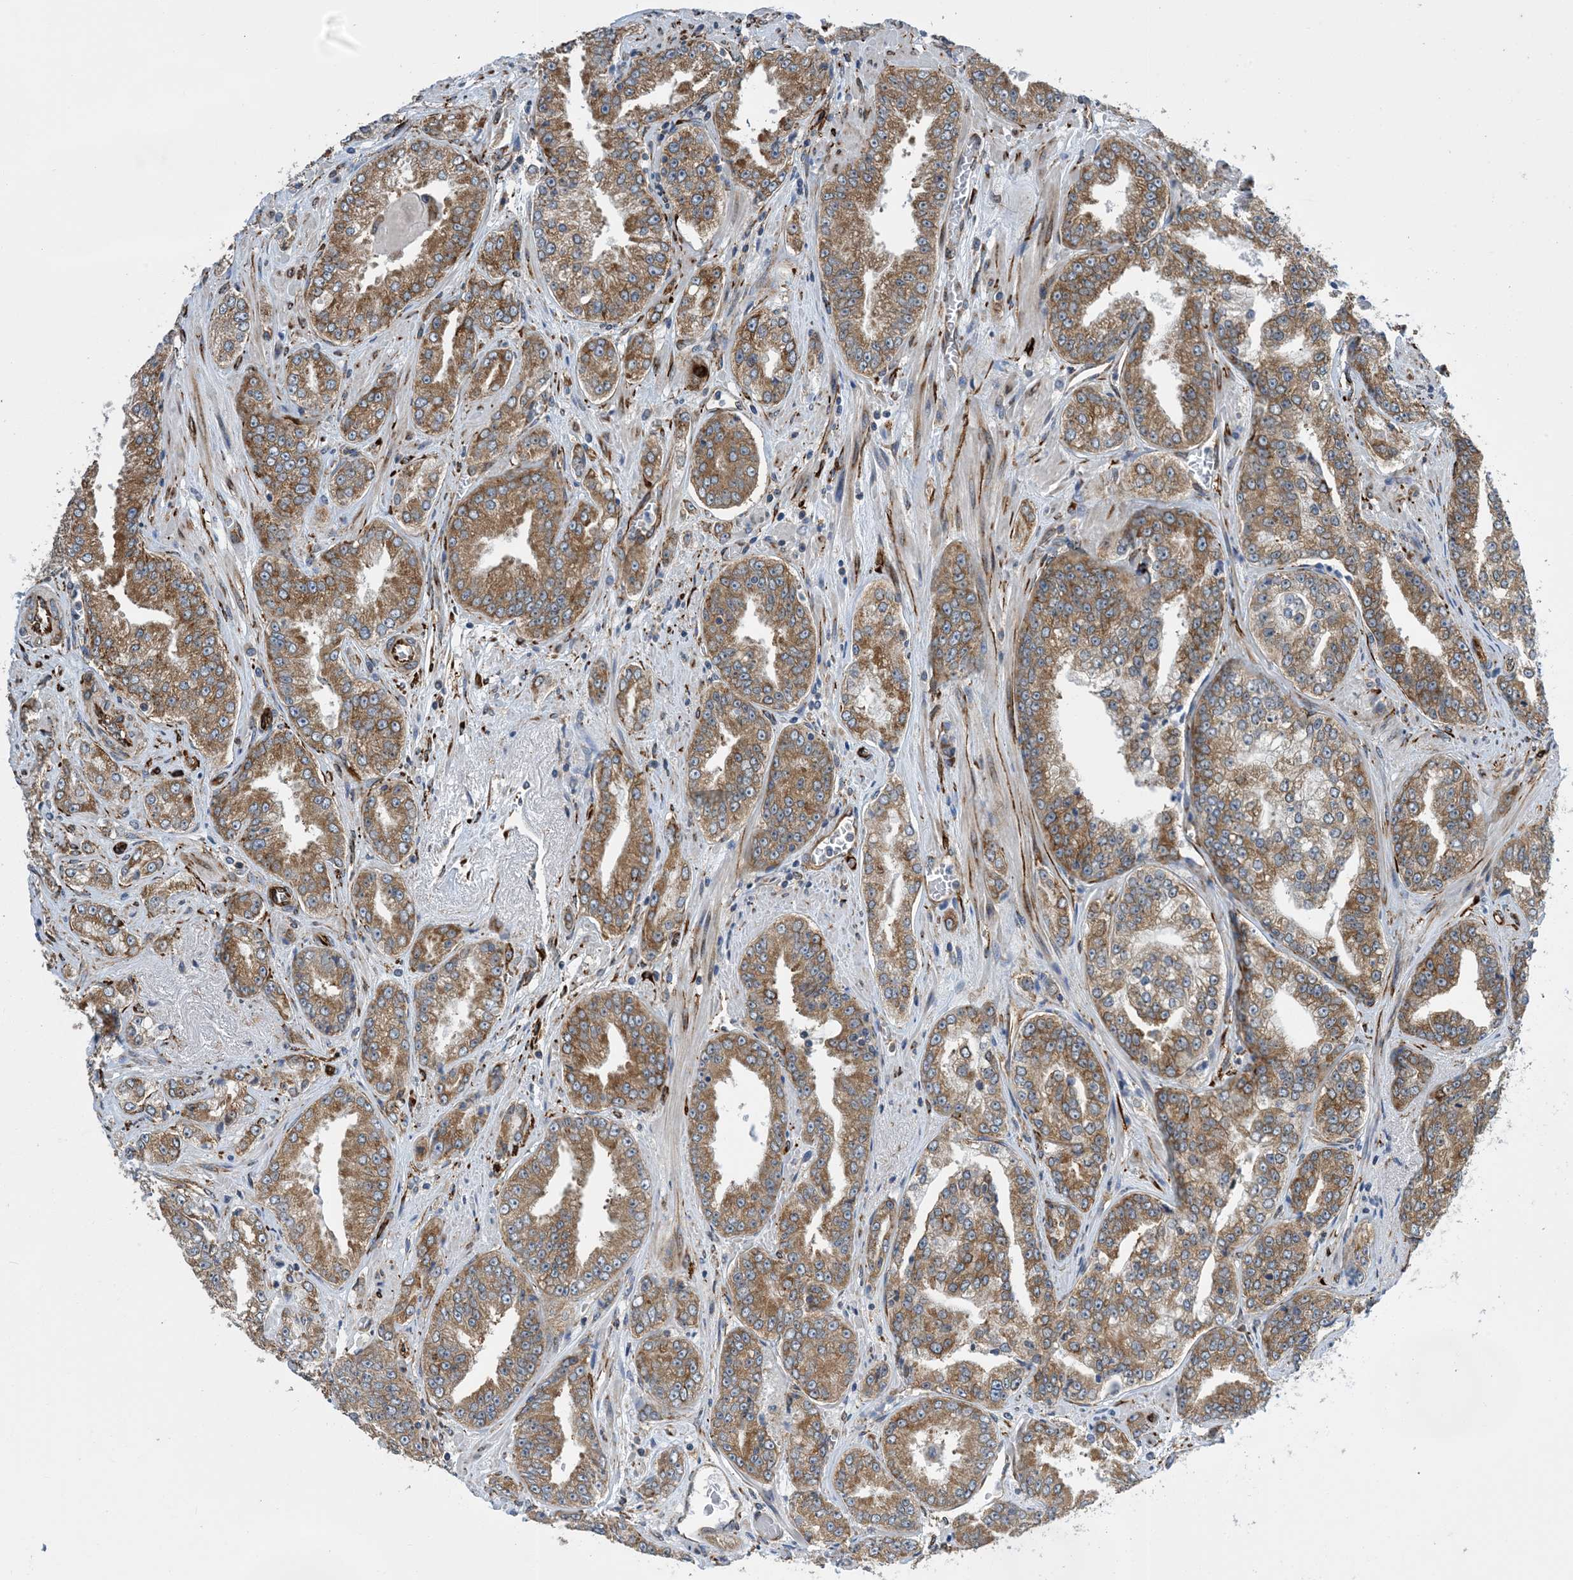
{"staining": {"intensity": "moderate", "quantity": ">75%", "location": "cytoplasmic/membranous"}, "tissue": "prostate cancer", "cell_type": "Tumor cells", "image_type": "cancer", "snomed": [{"axis": "morphology", "description": "Adenocarcinoma, High grade"}, {"axis": "topography", "description": "Prostate"}], "caption": "Tumor cells show medium levels of moderate cytoplasmic/membranous staining in approximately >75% of cells in human prostate cancer (high-grade adenocarcinoma).", "gene": "ZBTB45", "patient": {"sex": "male", "age": 71}}